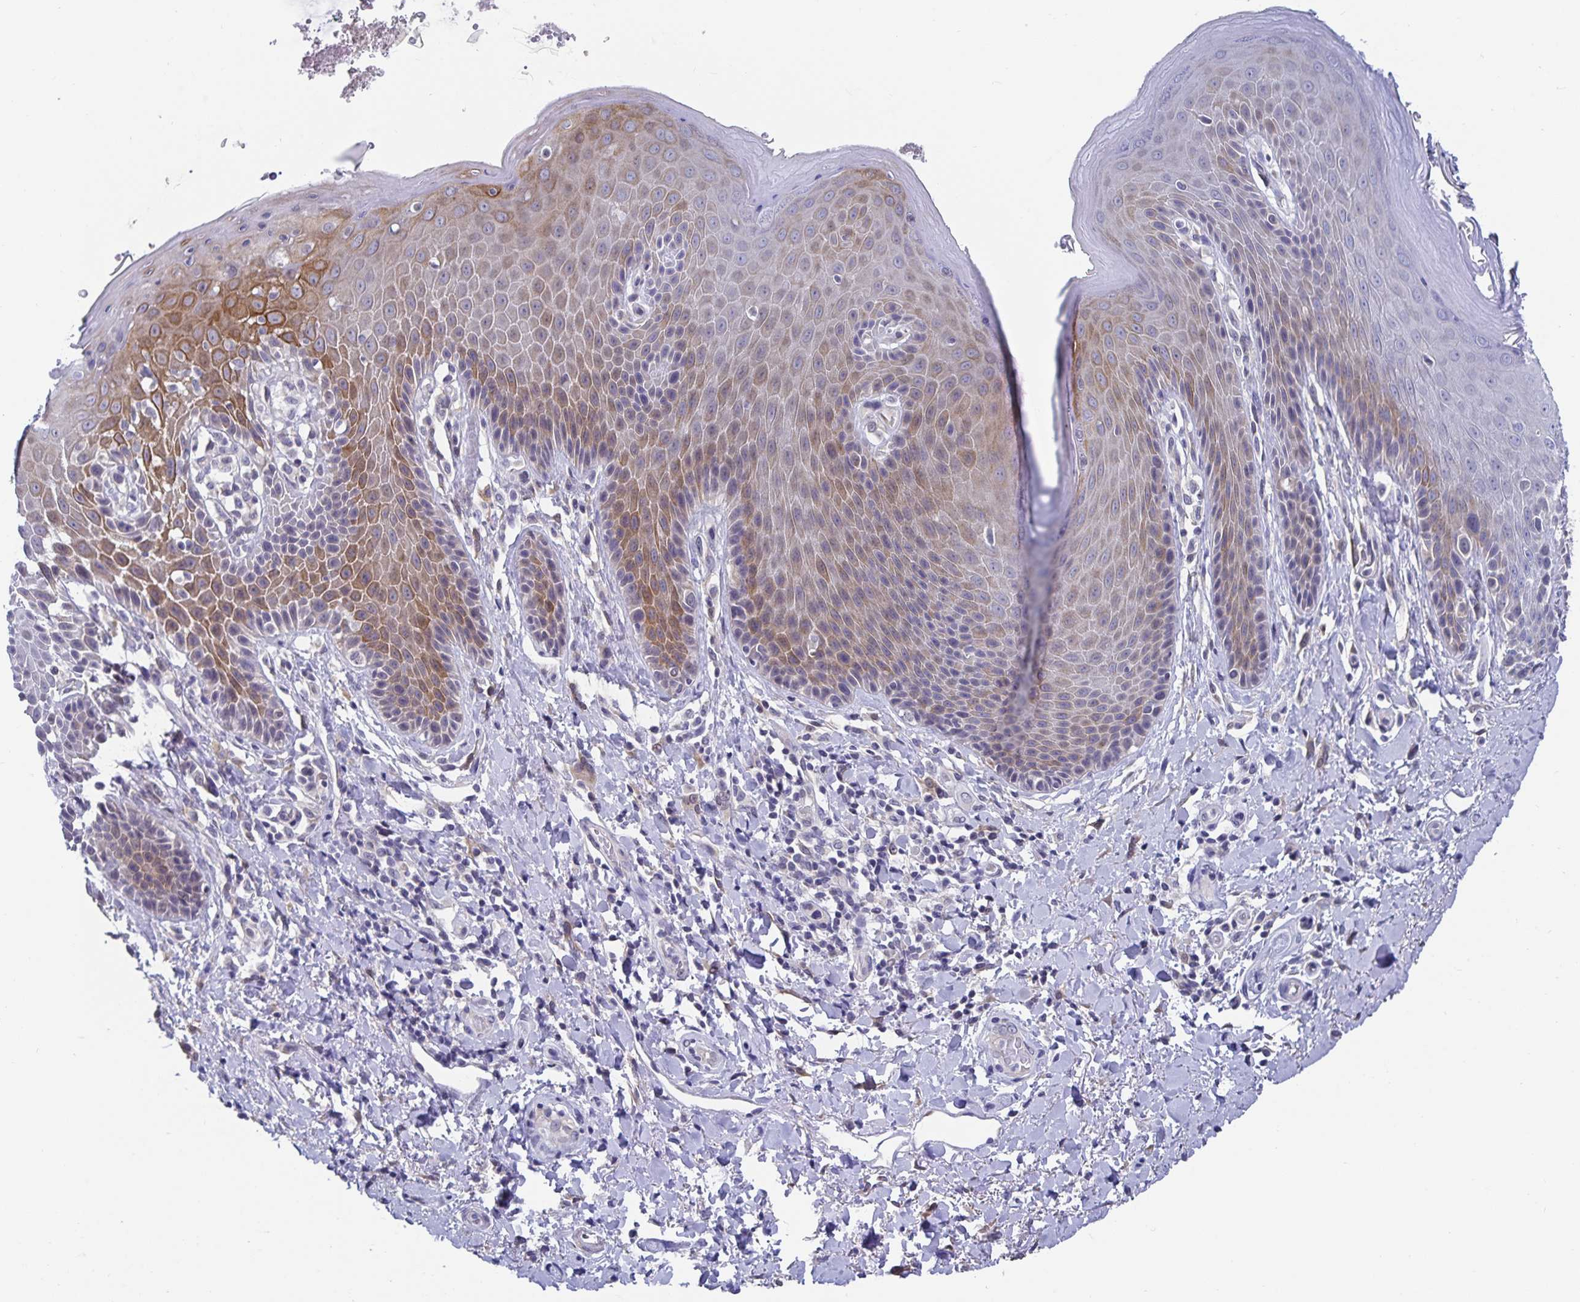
{"staining": {"intensity": "moderate", "quantity": "25%-75%", "location": "cytoplasmic/membranous"}, "tissue": "skin", "cell_type": "Epidermal cells", "image_type": "normal", "snomed": [{"axis": "morphology", "description": "Normal tissue, NOS"}, {"axis": "topography", "description": "Anal"}, {"axis": "topography", "description": "Peripheral nerve tissue"}], "caption": "About 25%-75% of epidermal cells in benign skin show moderate cytoplasmic/membranous protein expression as visualized by brown immunohistochemical staining.", "gene": "ZIK1", "patient": {"sex": "male", "age": 51}}